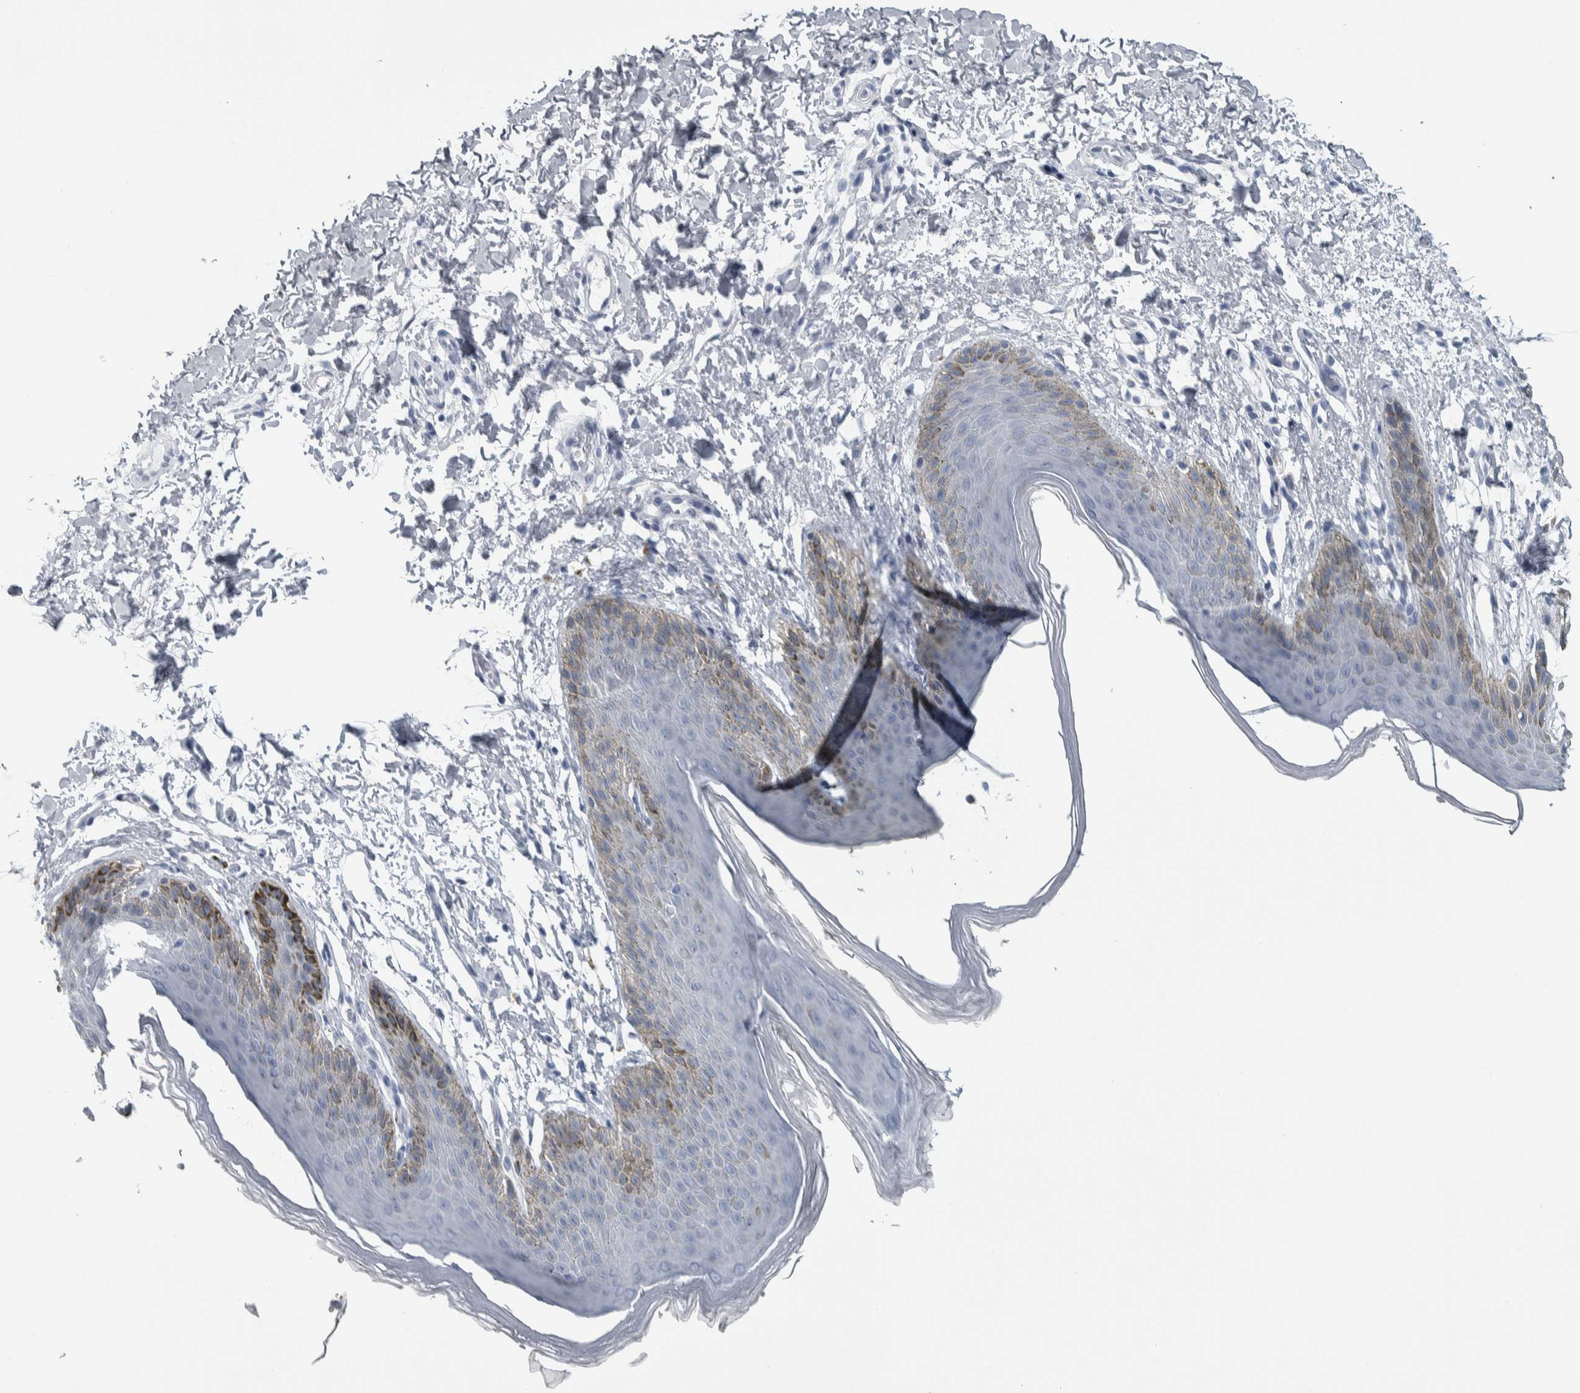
{"staining": {"intensity": "moderate", "quantity": "<25%", "location": "cytoplasmic/membranous"}, "tissue": "skin", "cell_type": "Epidermal cells", "image_type": "normal", "snomed": [{"axis": "morphology", "description": "Normal tissue, NOS"}, {"axis": "topography", "description": "Anal"}, {"axis": "topography", "description": "Peripheral nerve tissue"}], "caption": "The histopathology image displays a brown stain indicating the presence of a protein in the cytoplasmic/membranous of epidermal cells in skin. The staining was performed using DAB (3,3'-diaminobenzidine) to visualize the protein expression in brown, while the nuclei were stained in blue with hematoxylin (Magnification: 20x).", "gene": "CDH17", "patient": {"sex": "male", "age": 44}}